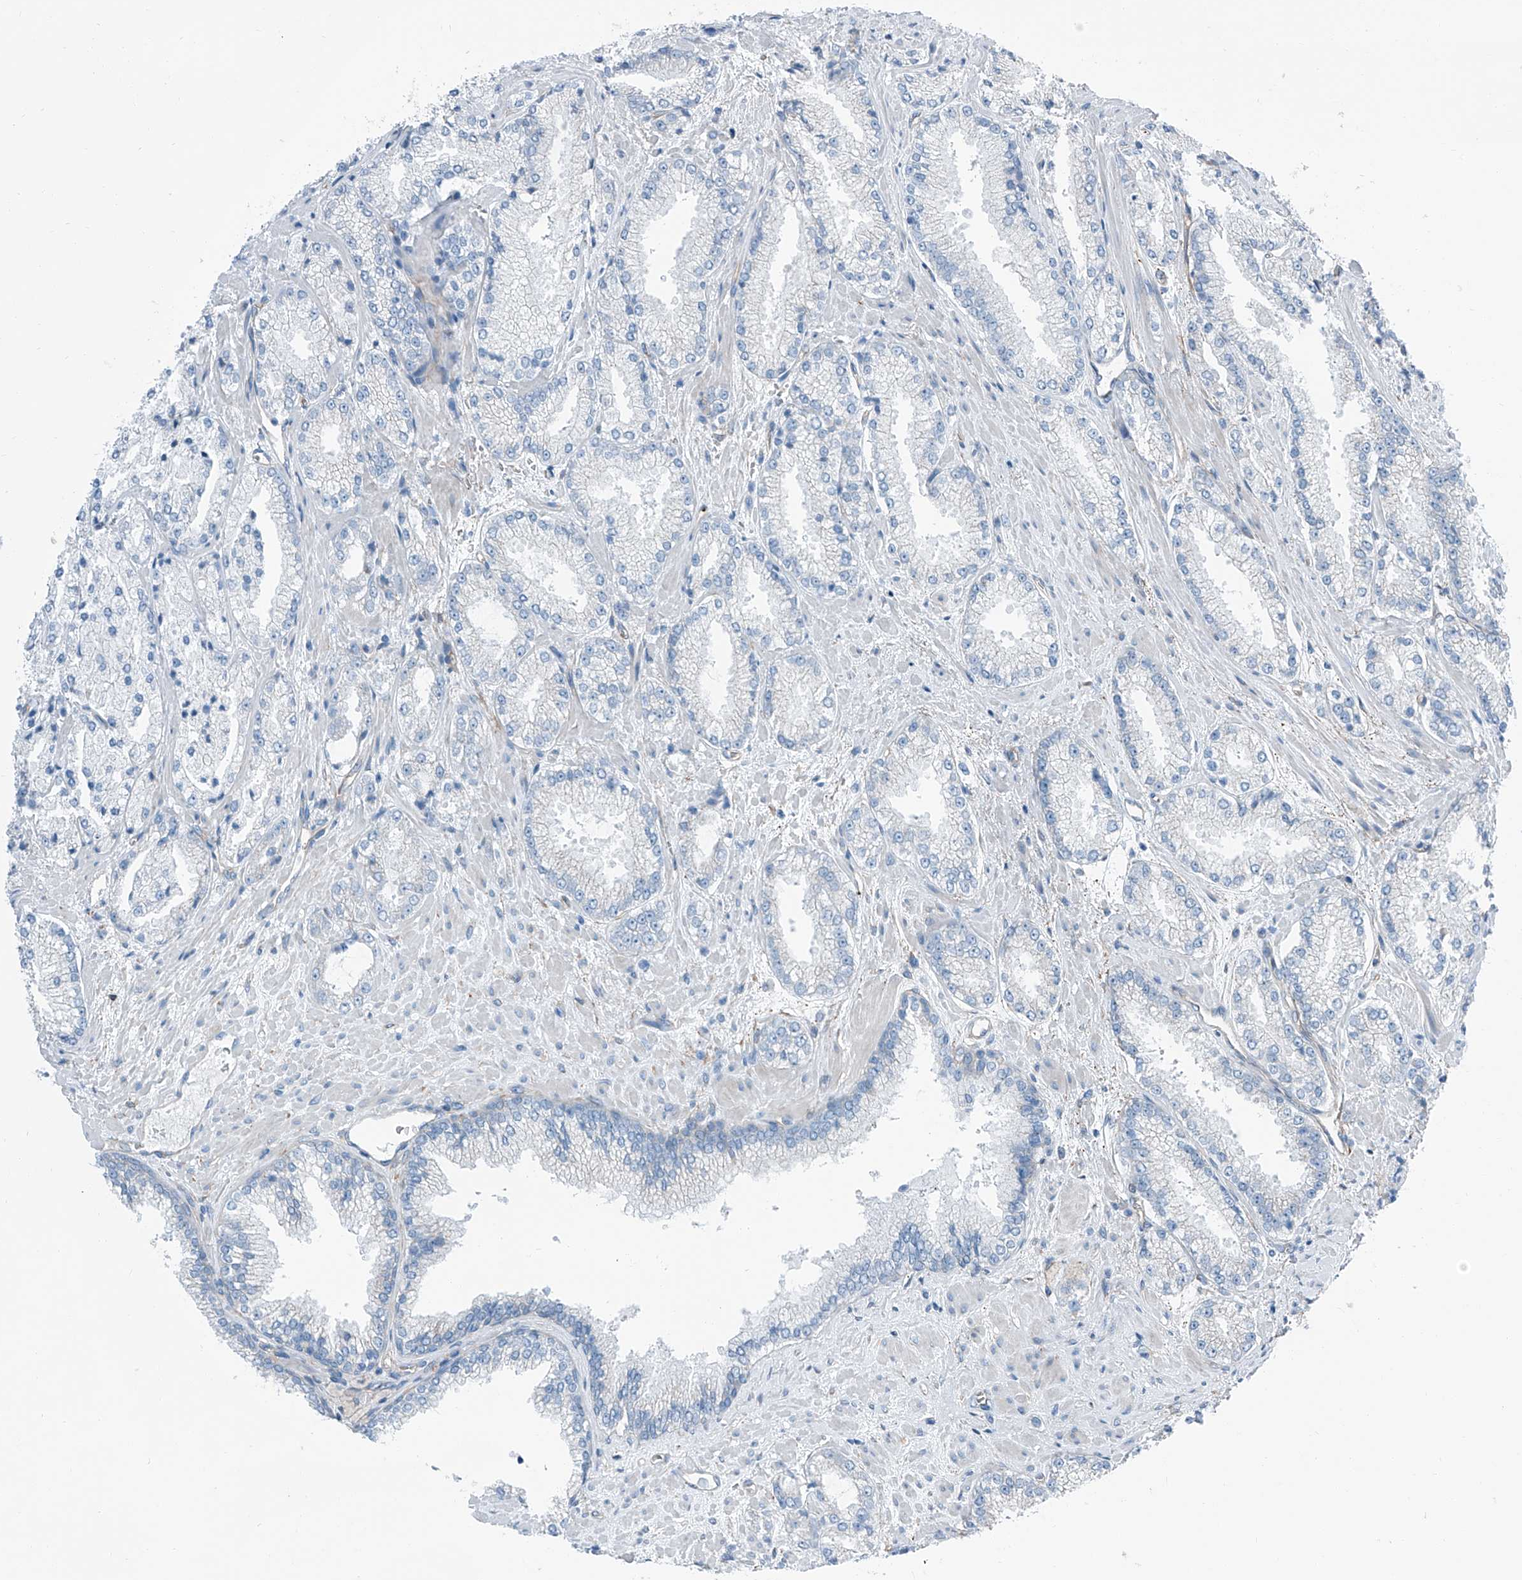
{"staining": {"intensity": "negative", "quantity": "none", "location": "none"}, "tissue": "prostate cancer", "cell_type": "Tumor cells", "image_type": "cancer", "snomed": [{"axis": "morphology", "description": "Adenocarcinoma, High grade"}, {"axis": "topography", "description": "Prostate"}], "caption": "The histopathology image demonstrates no significant expression in tumor cells of prostate adenocarcinoma (high-grade). (DAB (3,3'-diaminobenzidine) immunohistochemistry, high magnification).", "gene": "THEMIS2", "patient": {"sex": "male", "age": 73}}